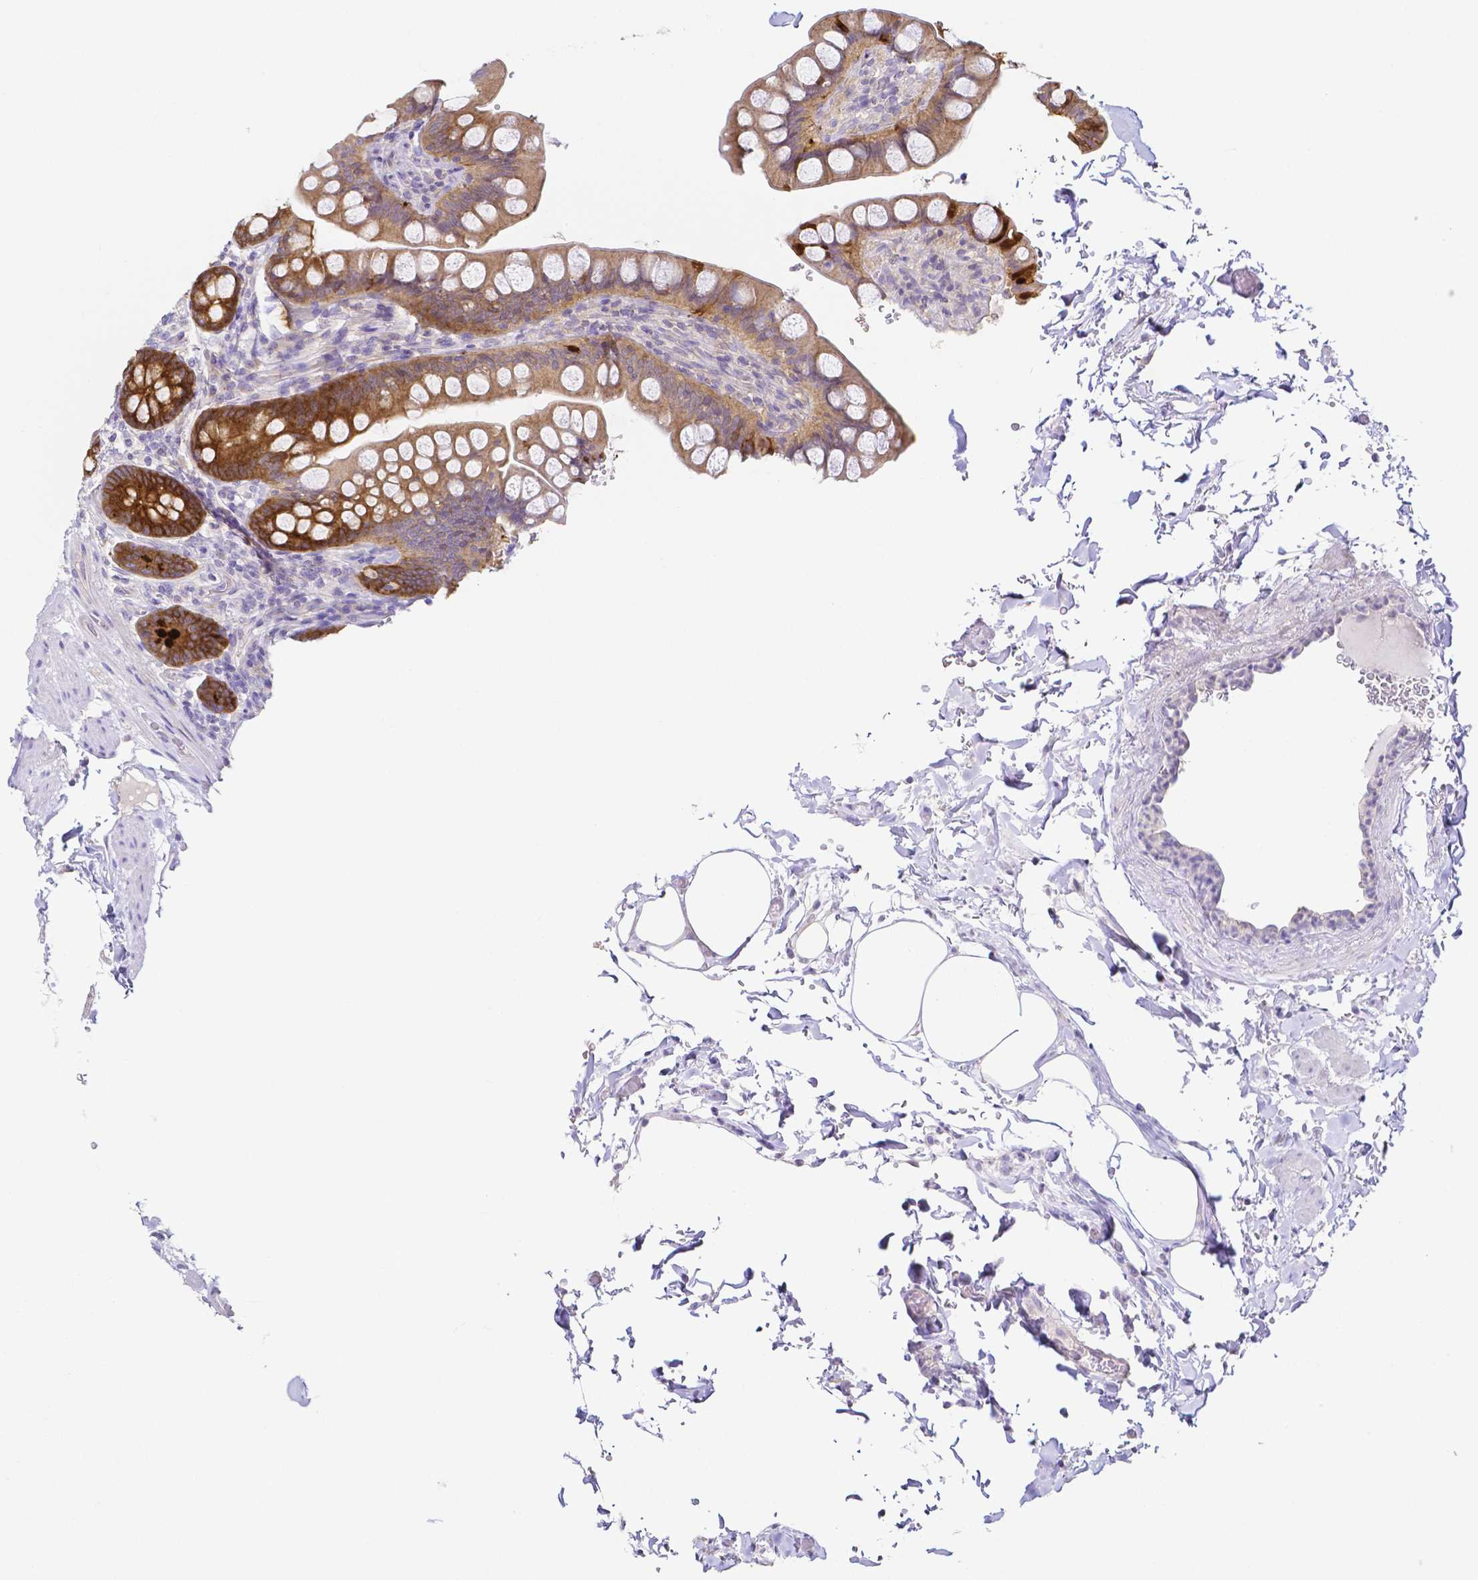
{"staining": {"intensity": "strong", "quantity": ">75%", "location": "cytoplasmic/membranous"}, "tissue": "small intestine", "cell_type": "Glandular cells", "image_type": "normal", "snomed": [{"axis": "morphology", "description": "Normal tissue, NOS"}, {"axis": "topography", "description": "Small intestine"}], "caption": "IHC histopathology image of unremarkable small intestine: human small intestine stained using immunohistochemistry reveals high levels of strong protein expression localized specifically in the cytoplasmic/membranous of glandular cells, appearing as a cytoplasmic/membranous brown color.", "gene": "PKP3", "patient": {"sex": "male", "age": 70}}